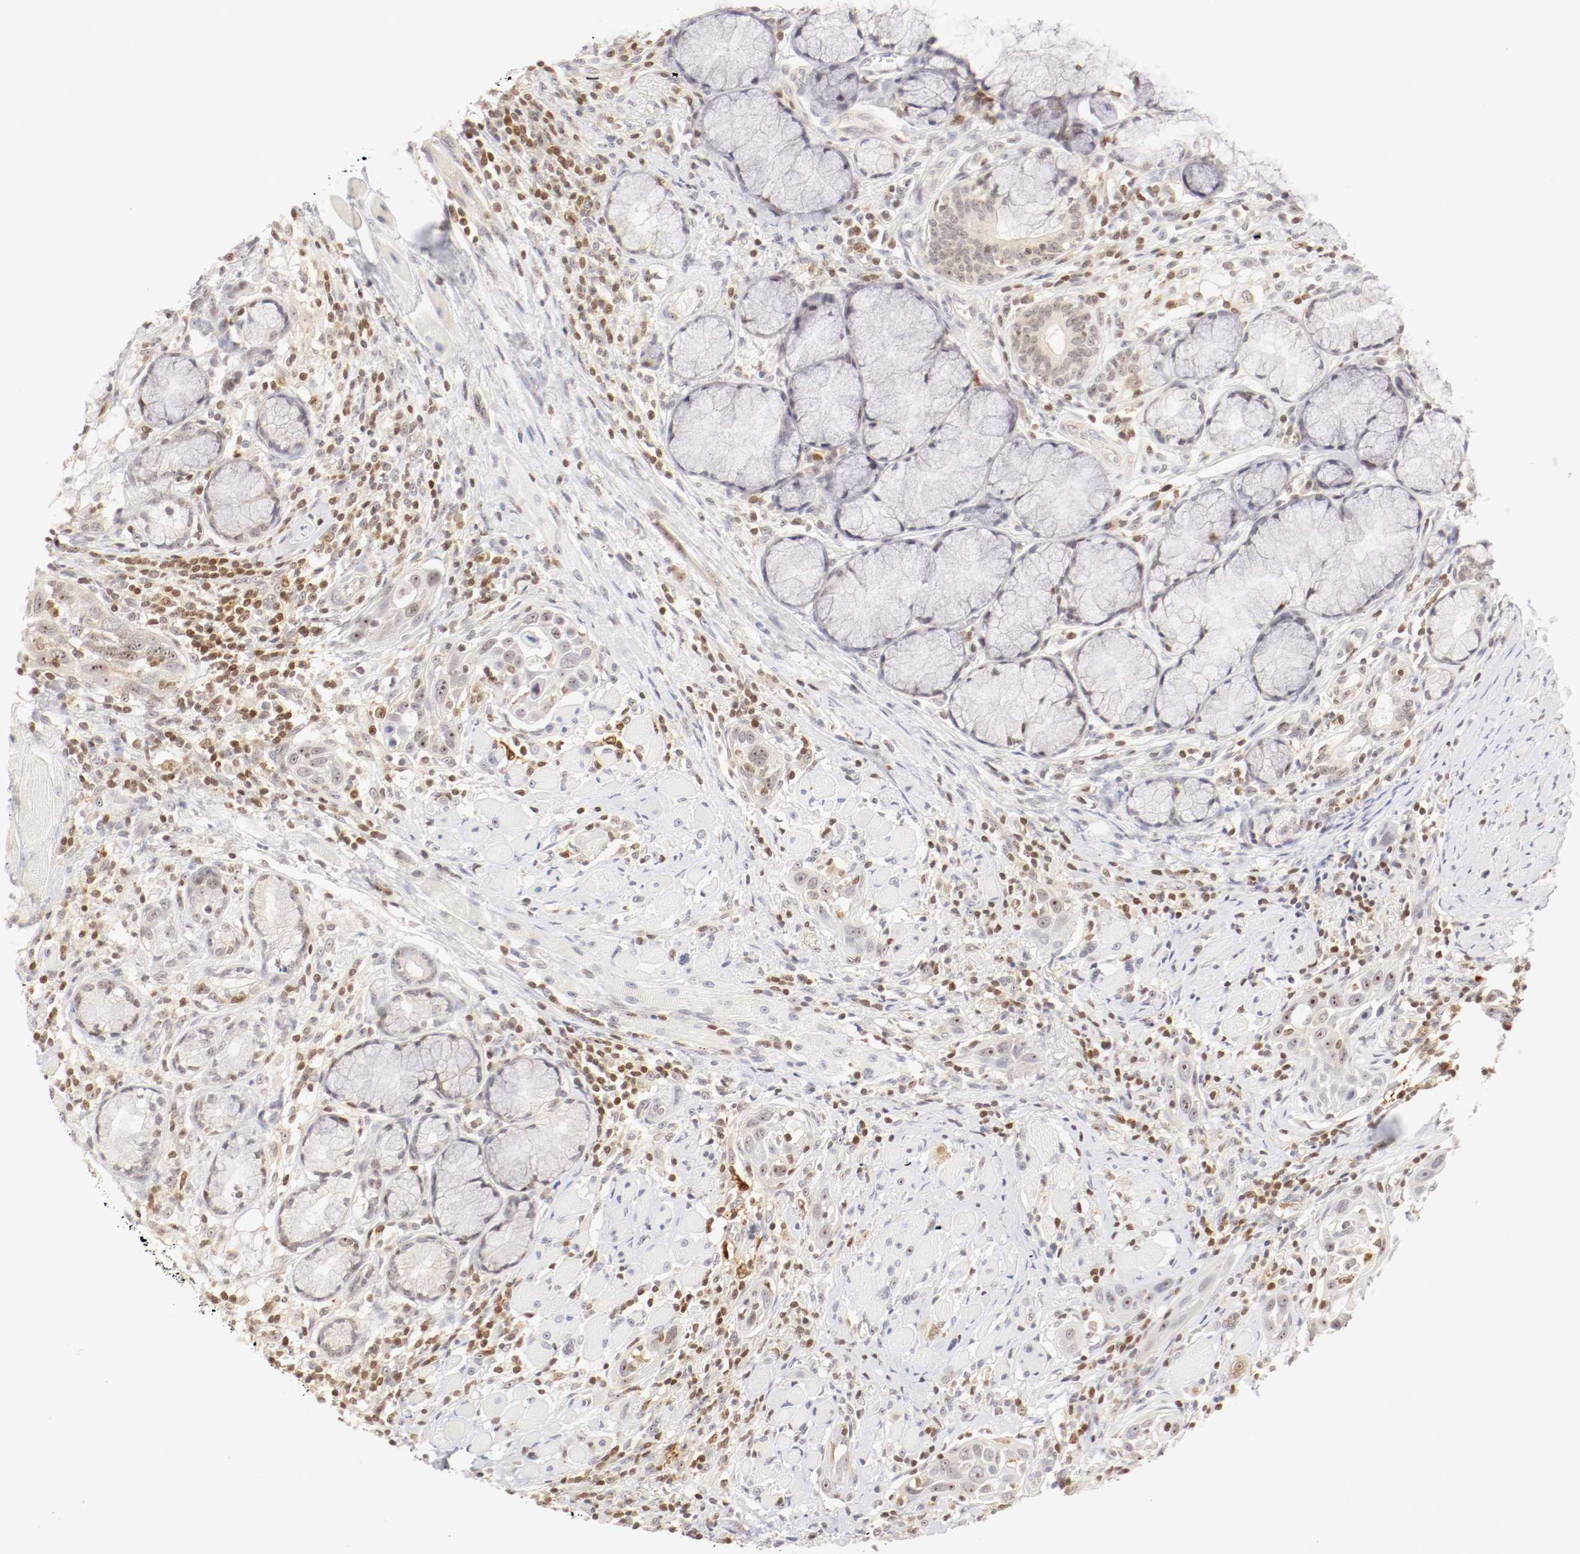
{"staining": {"intensity": "weak", "quantity": "<25%", "location": "nuclear"}, "tissue": "head and neck cancer", "cell_type": "Tumor cells", "image_type": "cancer", "snomed": [{"axis": "morphology", "description": "Squamous cell carcinoma, NOS"}, {"axis": "topography", "description": "Oral tissue"}, {"axis": "topography", "description": "Head-Neck"}], "caption": "This is an immunohistochemistry image of head and neck cancer (squamous cell carcinoma). There is no staining in tumor cells.", "gene": "KIF2A", "patient": {"sex": "female", "age": 50}}